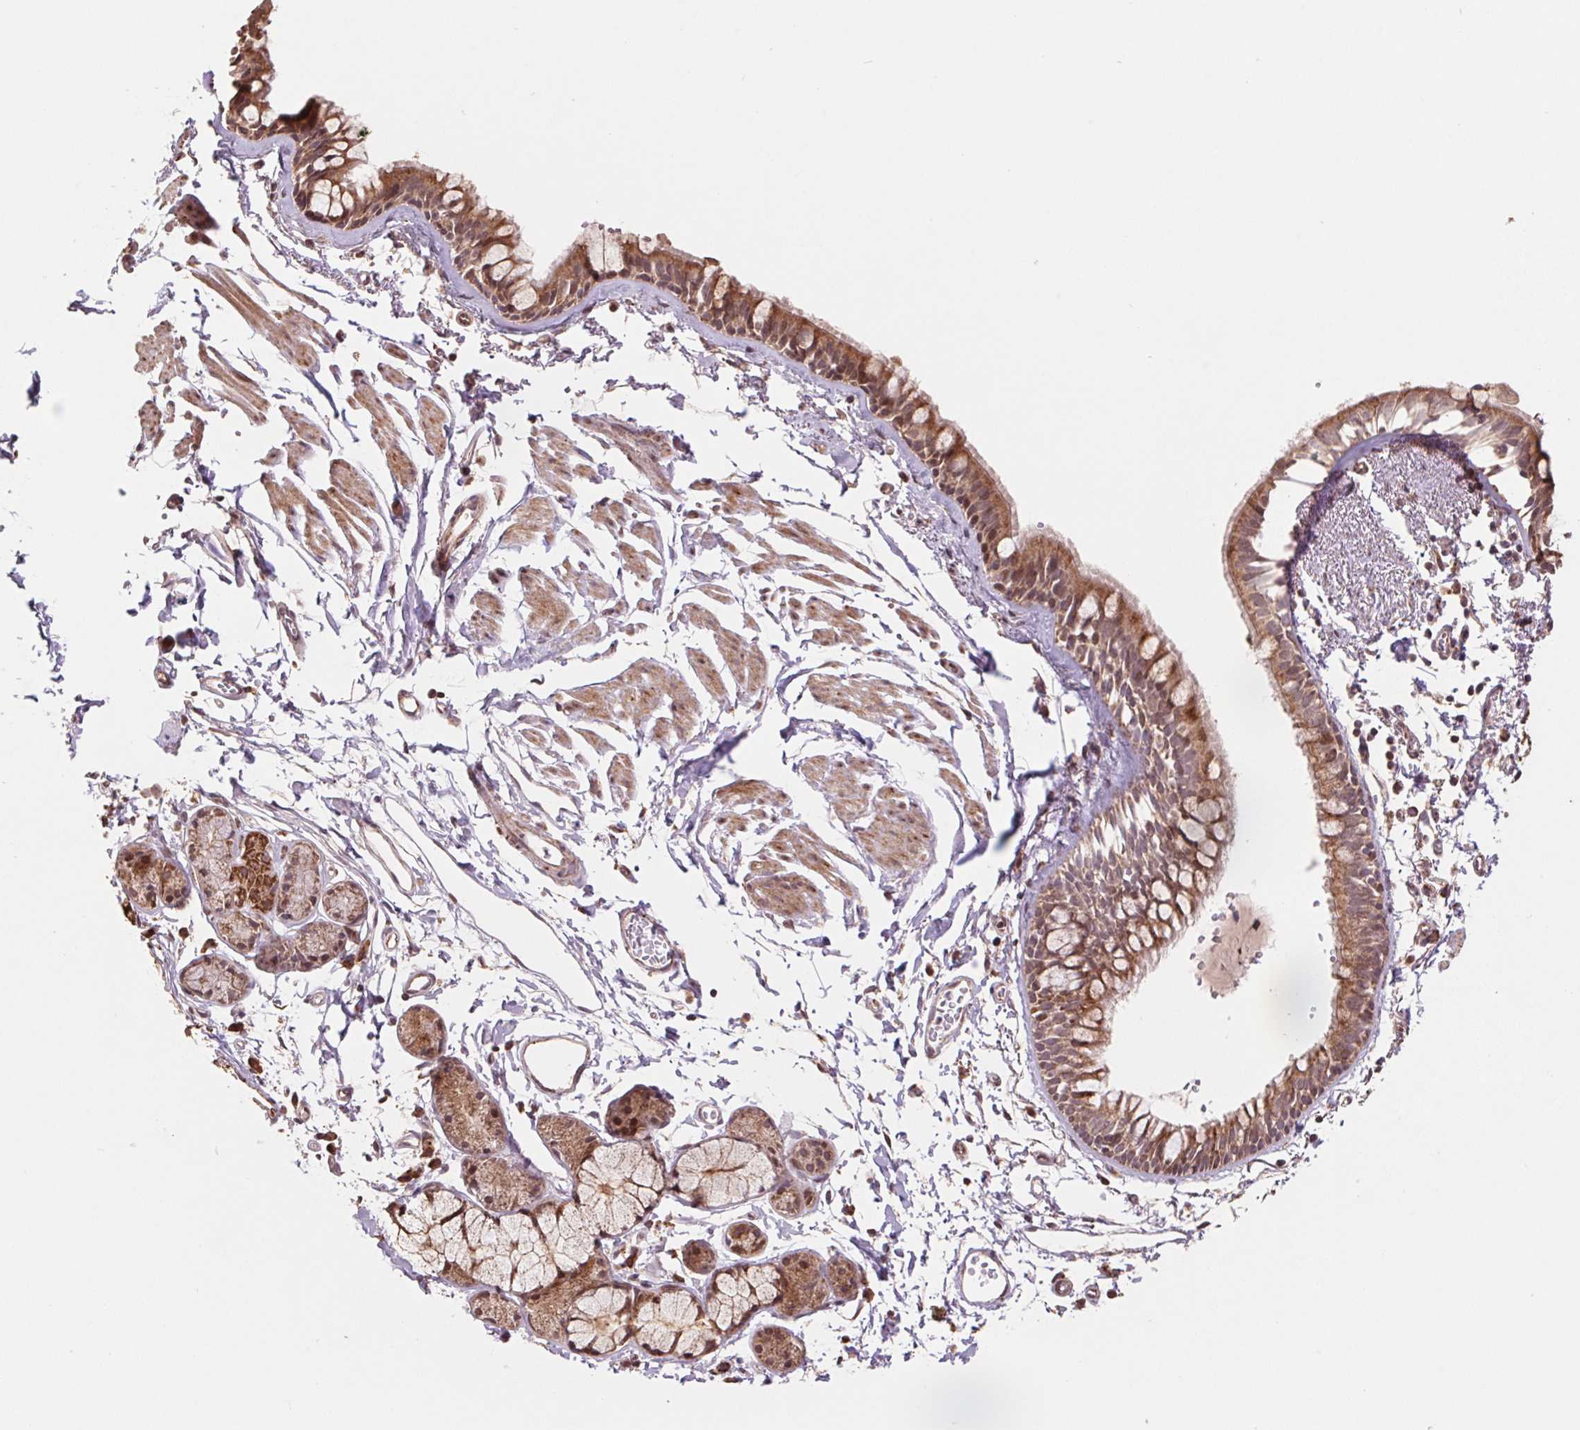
{"staining": {"intensity": "moderate", "quantity": ">75%", "location": "cytoplasmic/membranous"}, "tissue": "bronchus", "cell_type": "Respiratory epithelial cells", "image_type": "normal", "snomed": [{"axis": "morphology", "description": "Normal tissue, NOS"}, {"axis": "topography", "description": "Cartilage tissue"}, {"axis": "topography", "description": "Bronchus"}], "caption": "Protein staining of benign bronchus shows moderate cytoplasmic/membranous staining in approximately >75% of respiratory epithelial cells. (DAB IHC with brightfield microscopy, high magnification).", "gene": "PDHA1", "patient": {"sex": "female", "age": 59}}